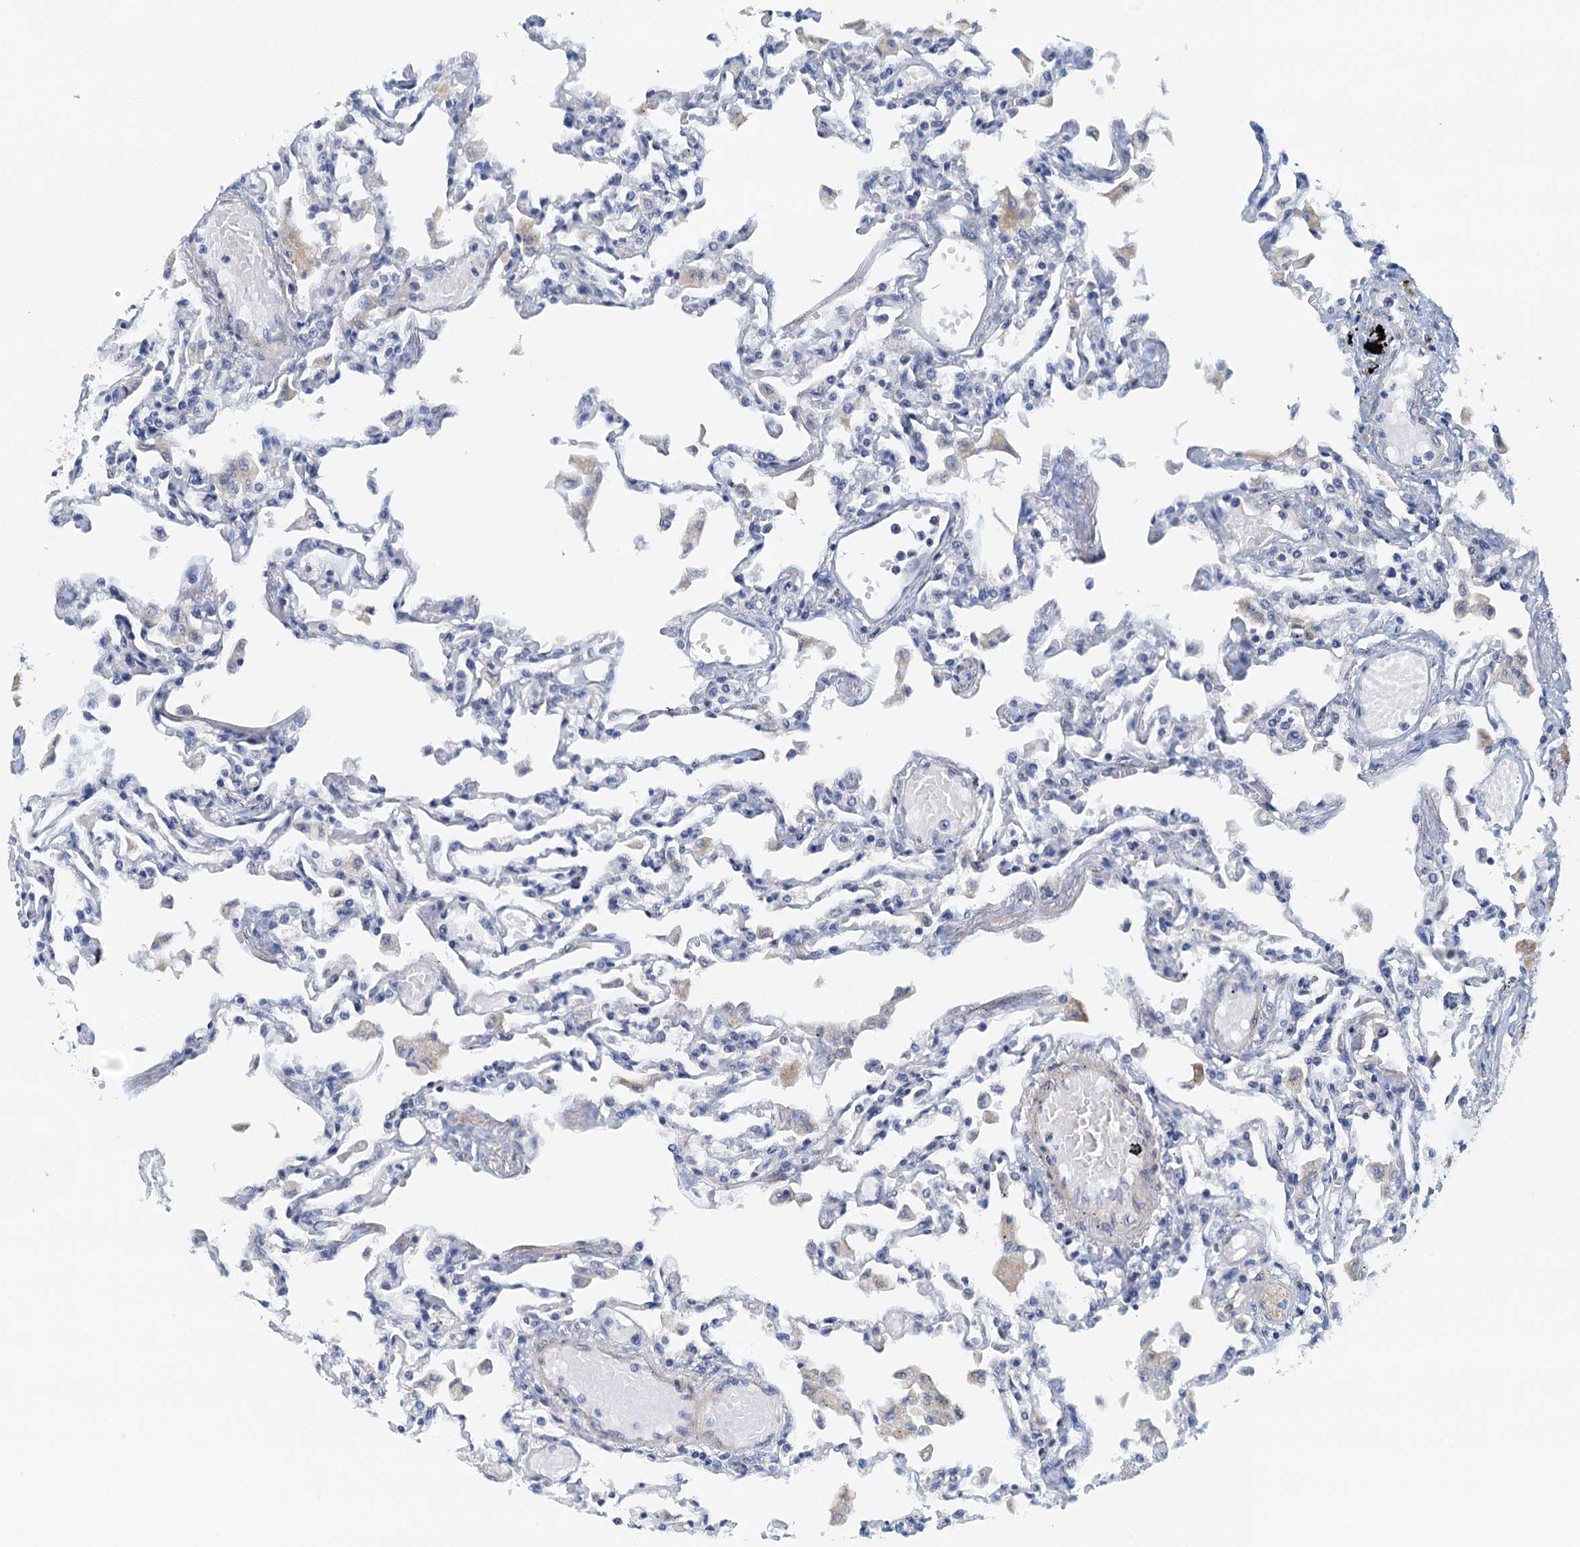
{"staining": {"intensity": "negative", "quantity": "none", "location": "none"}, "tissue": "lung", "cell_type": "Alveolar cells", "image_type": "normal", "snomed": [{"axis": "morphology", "description": "Normal tissue, NOS"}, {"axis": "topography", "description": "Bronchus"}, {"axis": "topography", "description": "Lung"}], "caption": "This is an immunohistochemistry image of benign human lung. There is no staining in alveolar cells.", "gene": "DTD1", "patient": {"sex": "female", "age": 49}}